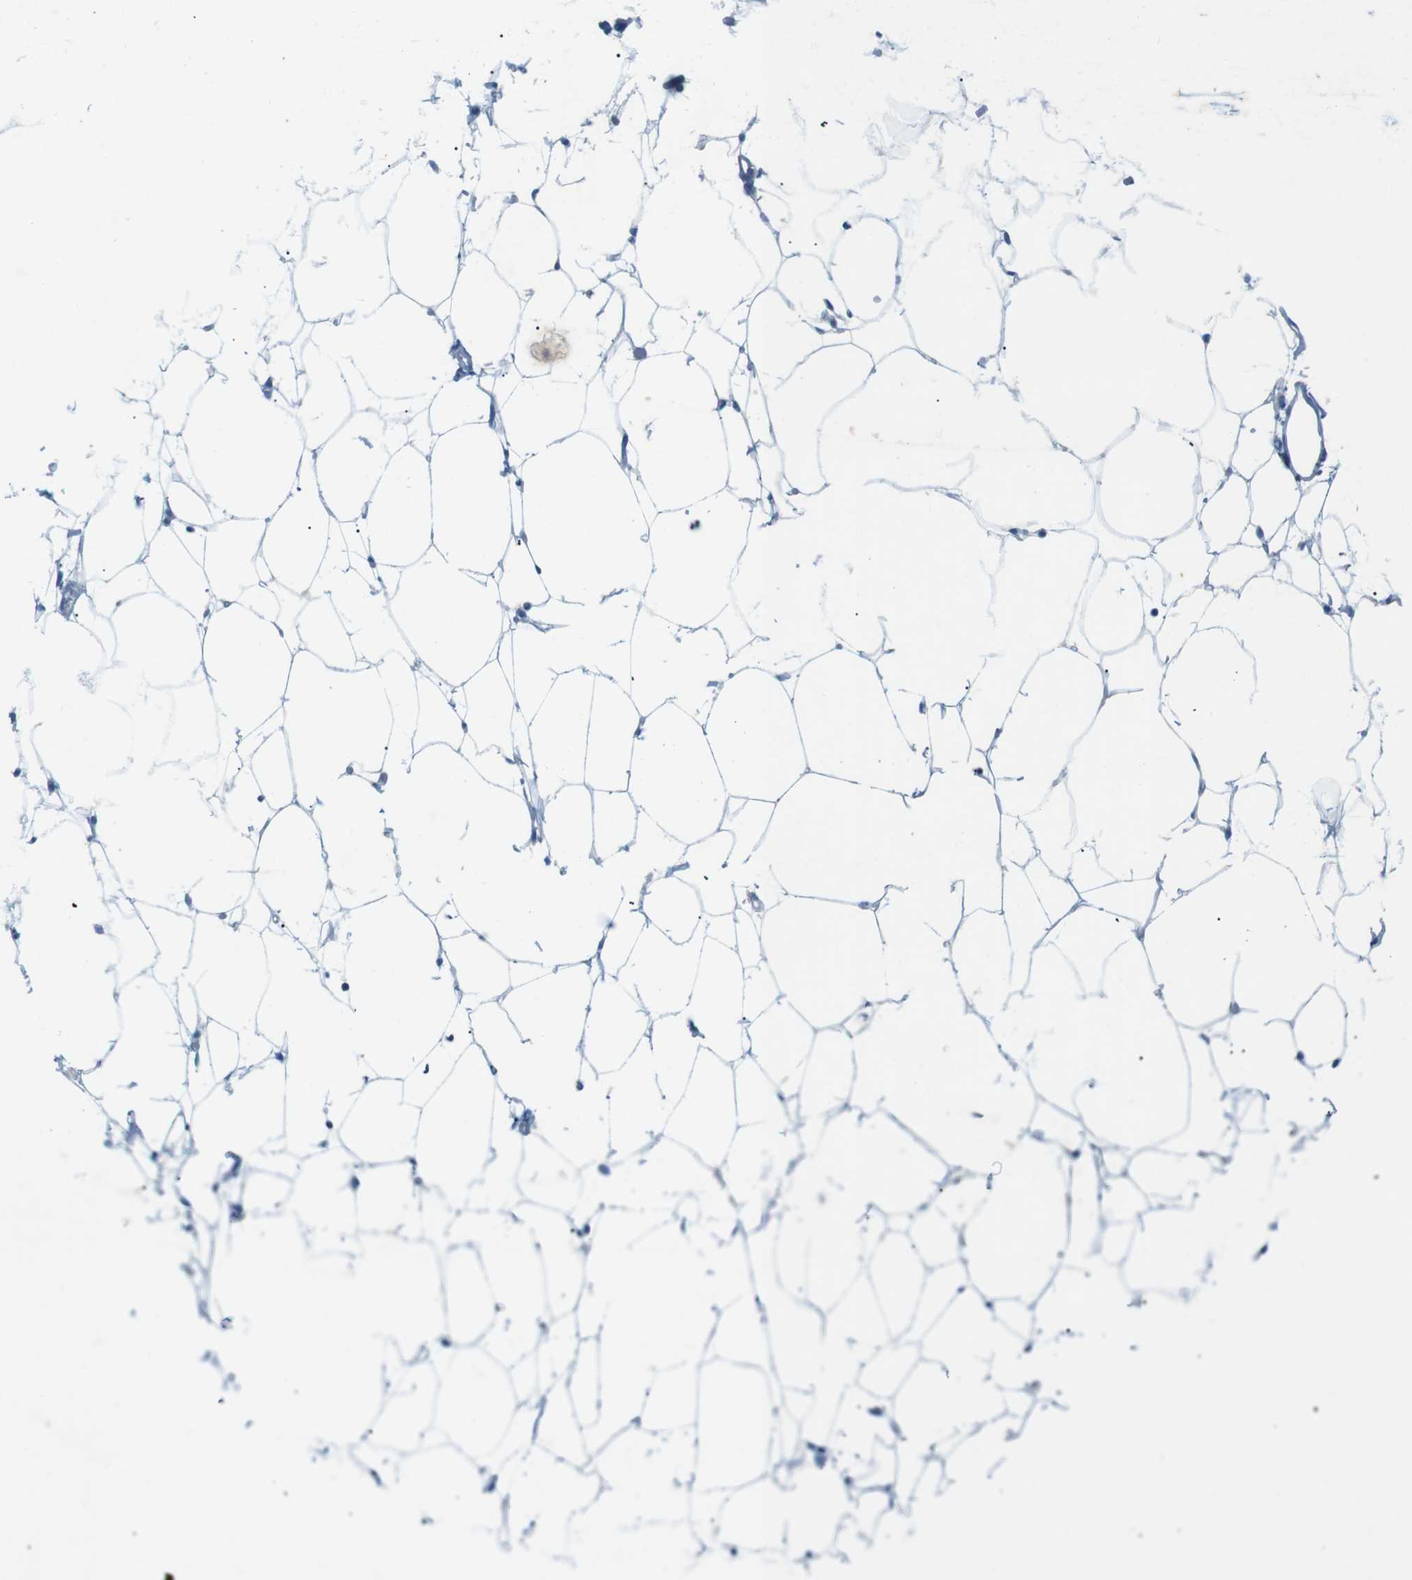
{"staining": {"intensity": "negative", "quantity": "none", "location": "none"}, "tissue": "adipose tissue", "cell_type": "Adipocytes", "image_type": "normal", "snomed": [{"axis": "morphology", "description": "Normal tissue, NOS"}, {"axis": "topography", "description": "Breast"}, {"axis": "topography", "description": "Soft tissue"}], "caption": "An IHC histopathology image of benign adipose tissue is shown. There is no staining in adipocytes of adipose tissue. (Immunohistochemistry (ihc), brightfield microscopy, high magnification).", "gene": "SALL4", "patient": {"sex": "female", "age": 75}}